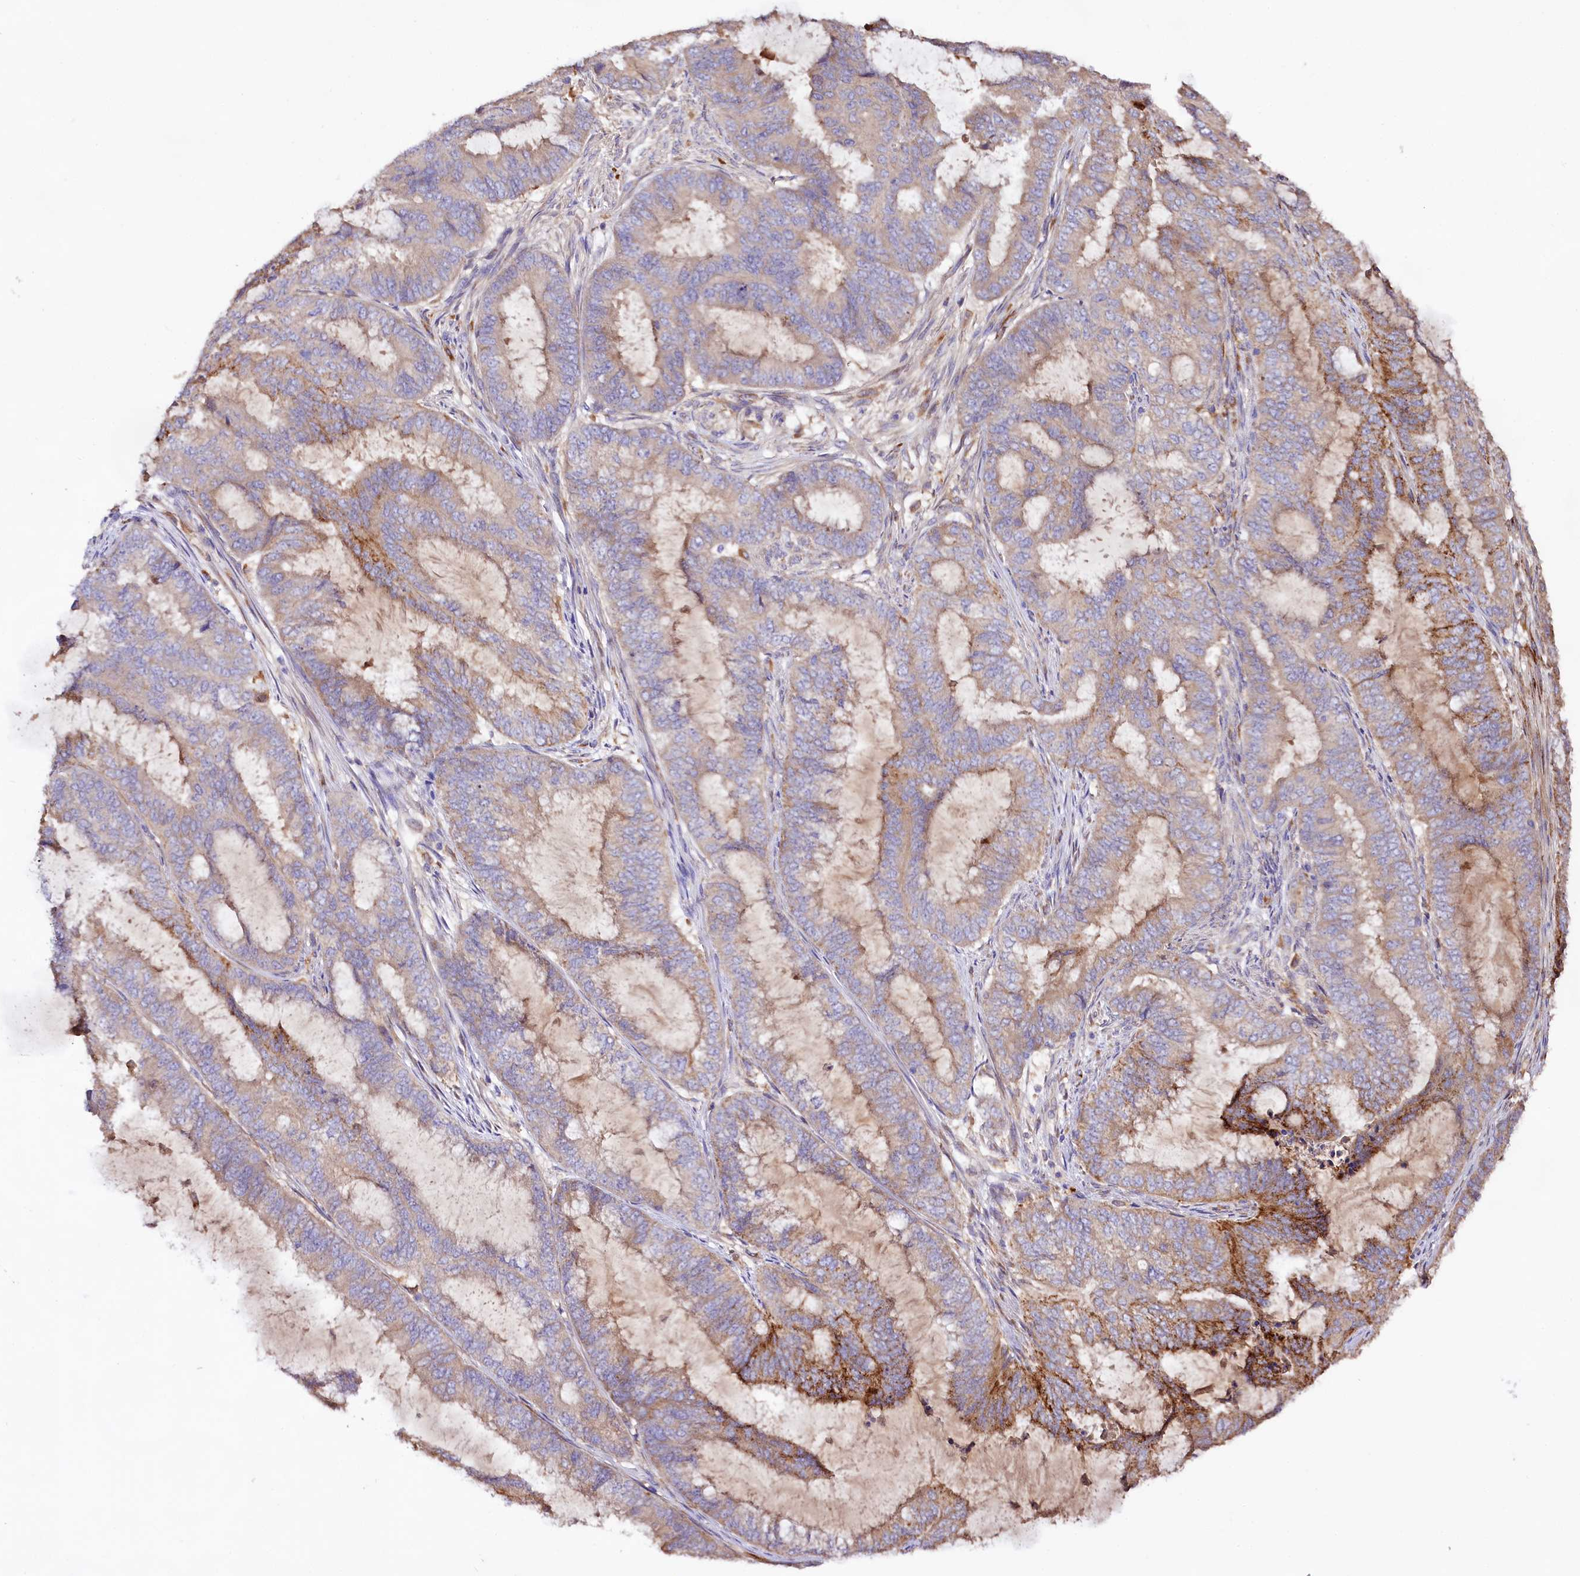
{"staining": {"intensity": "moderate", "quantity": "25%-75%", "location": "cytoplasmic/membranous"}, "tissue": "endometrial cancer", "cell_type": "Tumor cells", "image_type": "cancer", "snomed": [{"axis": "morphology", "description": "Adenocarcinoma, NOS"}, {"axis": "topography", "description": "Endometrium"}], "caption": "DAB immunohistochemical staining of human endometrial cancer (adenocarcinoma) displays moderate cytoplasmic/membranous protein expression in about 25%-75% of tumor cells. The staining was performed using DAB (3,3'-diaminobenzidine), with brown indicating positive protein expression. Nuclei are stained blue with hematoxylin.", "gene": "DMXL2", "patient": {"sex": "female", "age": 51}}